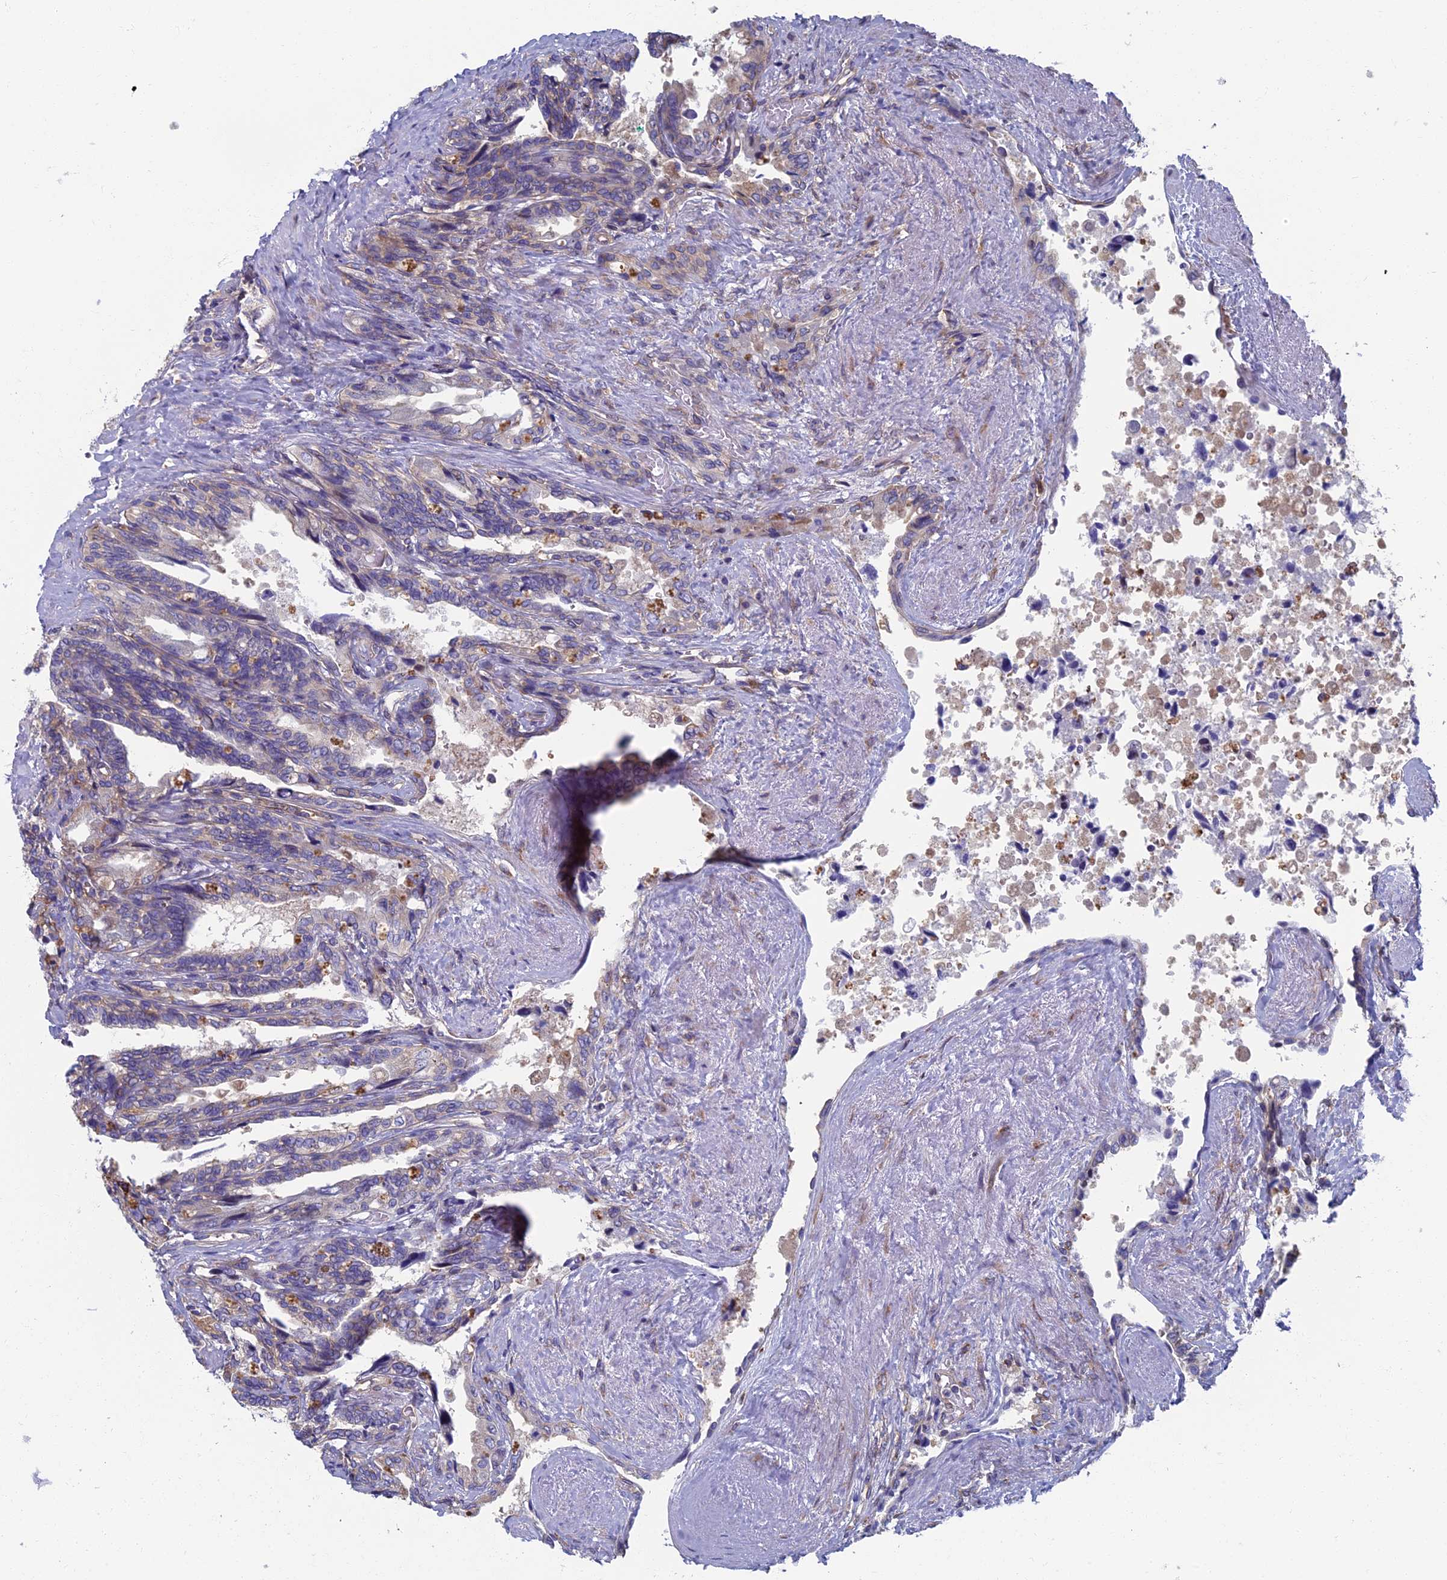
{"staining": {"intensity": "moderate", "quantity": "<25%", "location": "cytoplasmic/membranous"}, "tissue": "seminal vesicle", "cell_type": "Glandular cells", "image_type": "normal", "snomed": [{"axis": "morphology", "description": "Normal tissue, NOS"}, {"axis": "topography", "description": "Seminal veicle"}, {"axis": "topography", "description": "Peripheral nerve tissue"}], "caption": "Immunohistochemistry (IHC) micrograph of benign seminal vesicle: seminal vesicle stained using immunohistochemistry (IHC) demonstrates low levels of moderate protein expression localized specifically in the cytoplasmic/membranous of glandular cells, appearing as a cytoplasmic/membranous brown color.", "gene": "YBX1", "patient": {"sex": "male", "age": 60}}